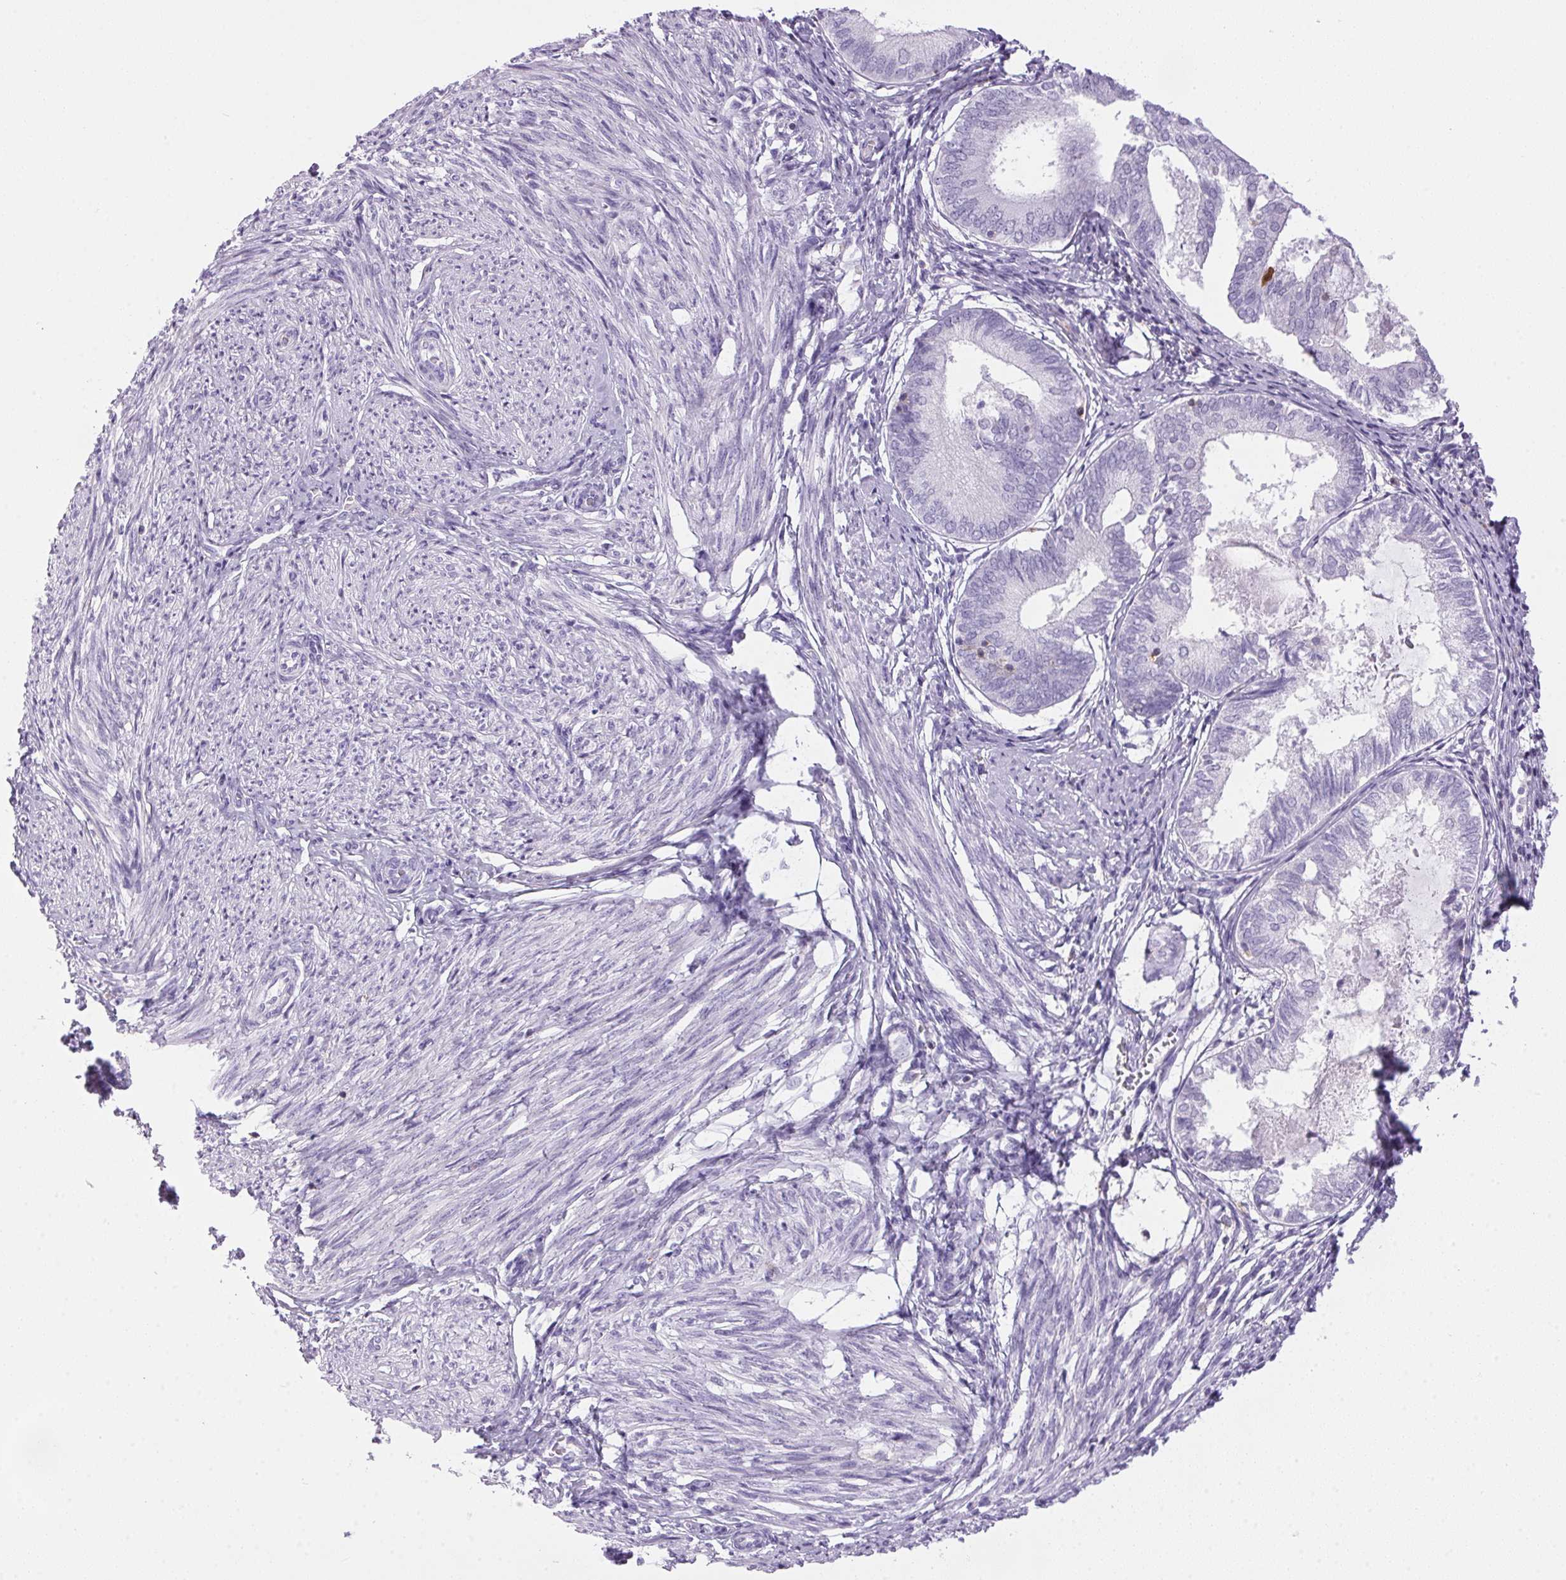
{"staining": {"intensity": "negative", "quantity": "none", "location": "none"}, "tissue": "endometrium", "cell_type": "Cells in endometrial stroma", "image_type": "normal", "snomed": [{"axis": "morphology", "description": "Normal tissue, NOS"}, {"axis": "topography", "description": "Endometrium"}], "caption": "This is a histopathology image of immunohistochemistry (IHC) staining of normal endometrium, which shows no expression in cells in endometrial stroma.", "gene": "S100A2", "patient": {"sex": "female", "age": 50}}